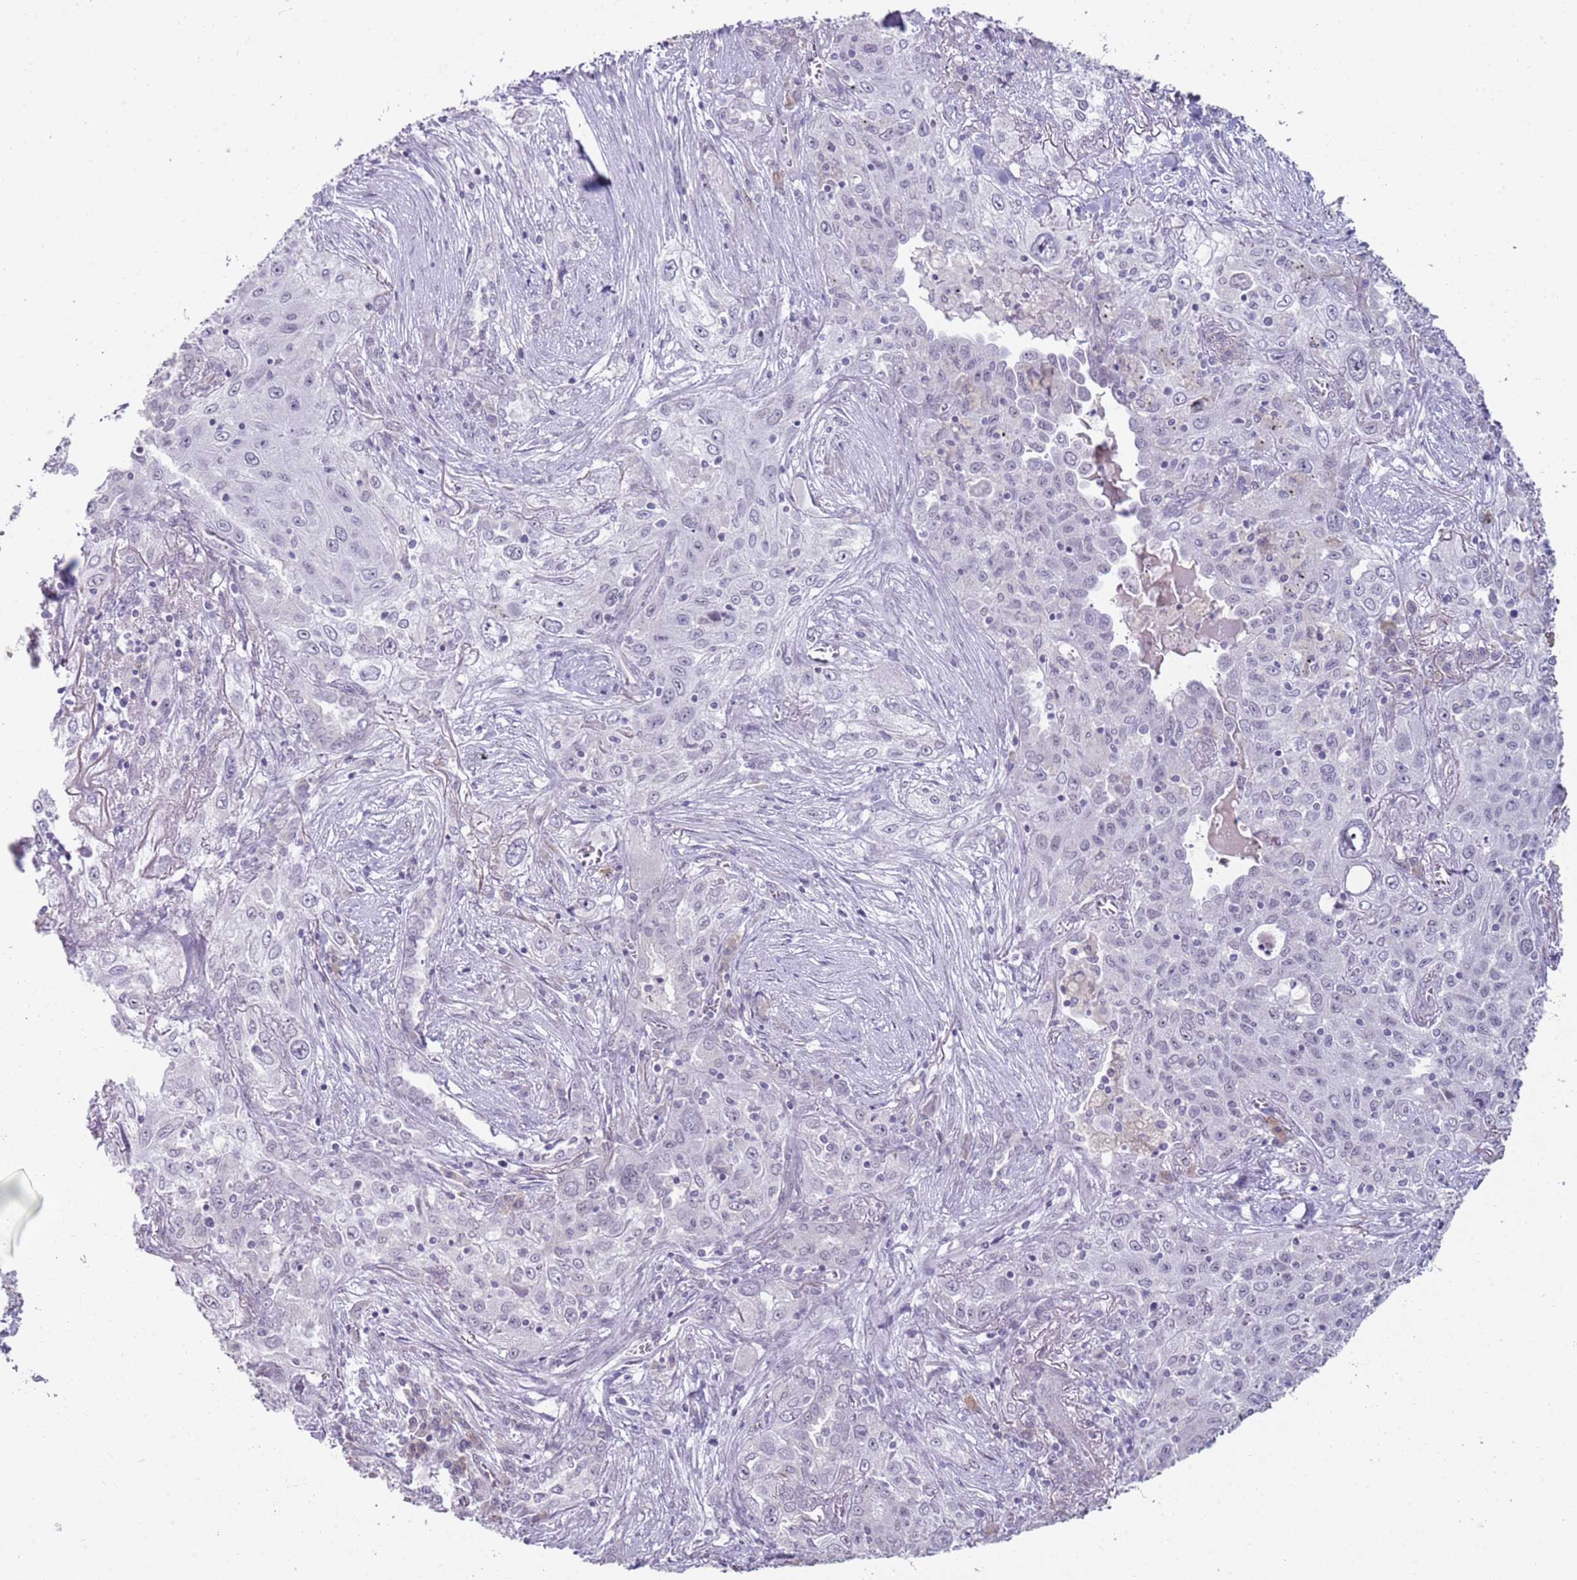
{"staining": {"intensity": "negative", "quantity": "none", "location": "none"}, "tissue": "lung cancer", "cell_type": "Tumor cells", "image_type": "cancer", "snomed": [{"axis": "morphology", "description": "Squamous cell carcinoma, NOS"}, {"axis": "topography", "description": "Lung"}], "caption": "A micrograph of squamous cell carcinoma (lung) stained for a protein reveals no brown staining in tumor cells.", "gene": "NBPF3", "patient": {"sex": "female", "age": 69}}